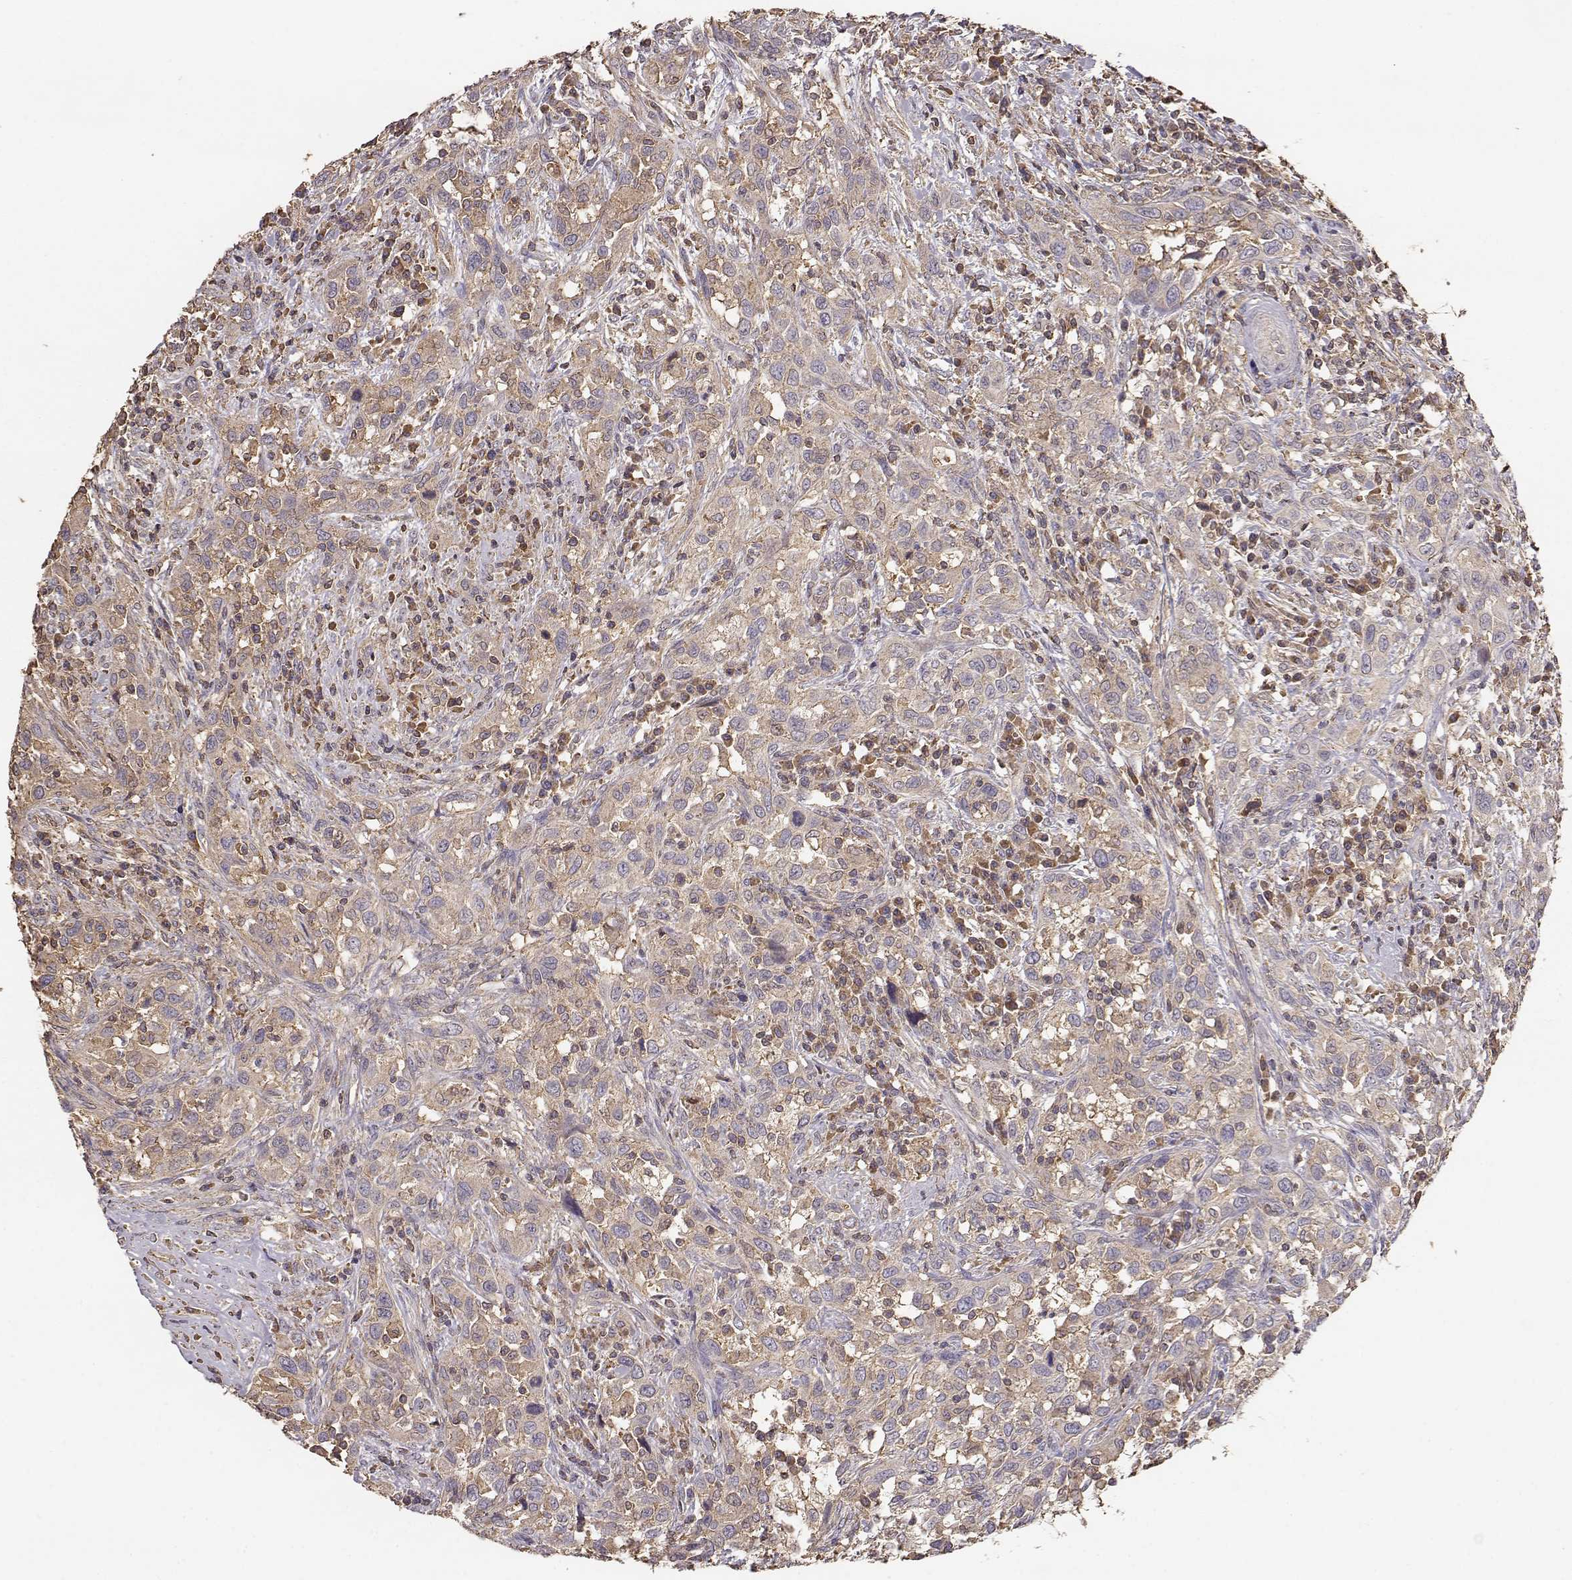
{"staining": {"intensity": "weak", "quantity": ">75%", "location": "cytoplasmic/membranous"}, "tissue": "urothelial cancer", "cell_type": "Tumor cells", "image_type": "cancer", "snomed": [{"axis": "morphology", "description": "Urothelial carcinoma, NOS"}, {"axis": "morphology", "description": "Urothelial carcinoma, High grade"}, {"axis": "topography", "description": "Urinary bladder"}], "caption": "The histopathology image displays immunohistochemical staining of urothelial cancer. There is weak cytoplasmic/membranous positivity is seen in approximately >75% of tumor cells.", "gene": "TARS3", "patient": {"sex": "female", "age": 64}}